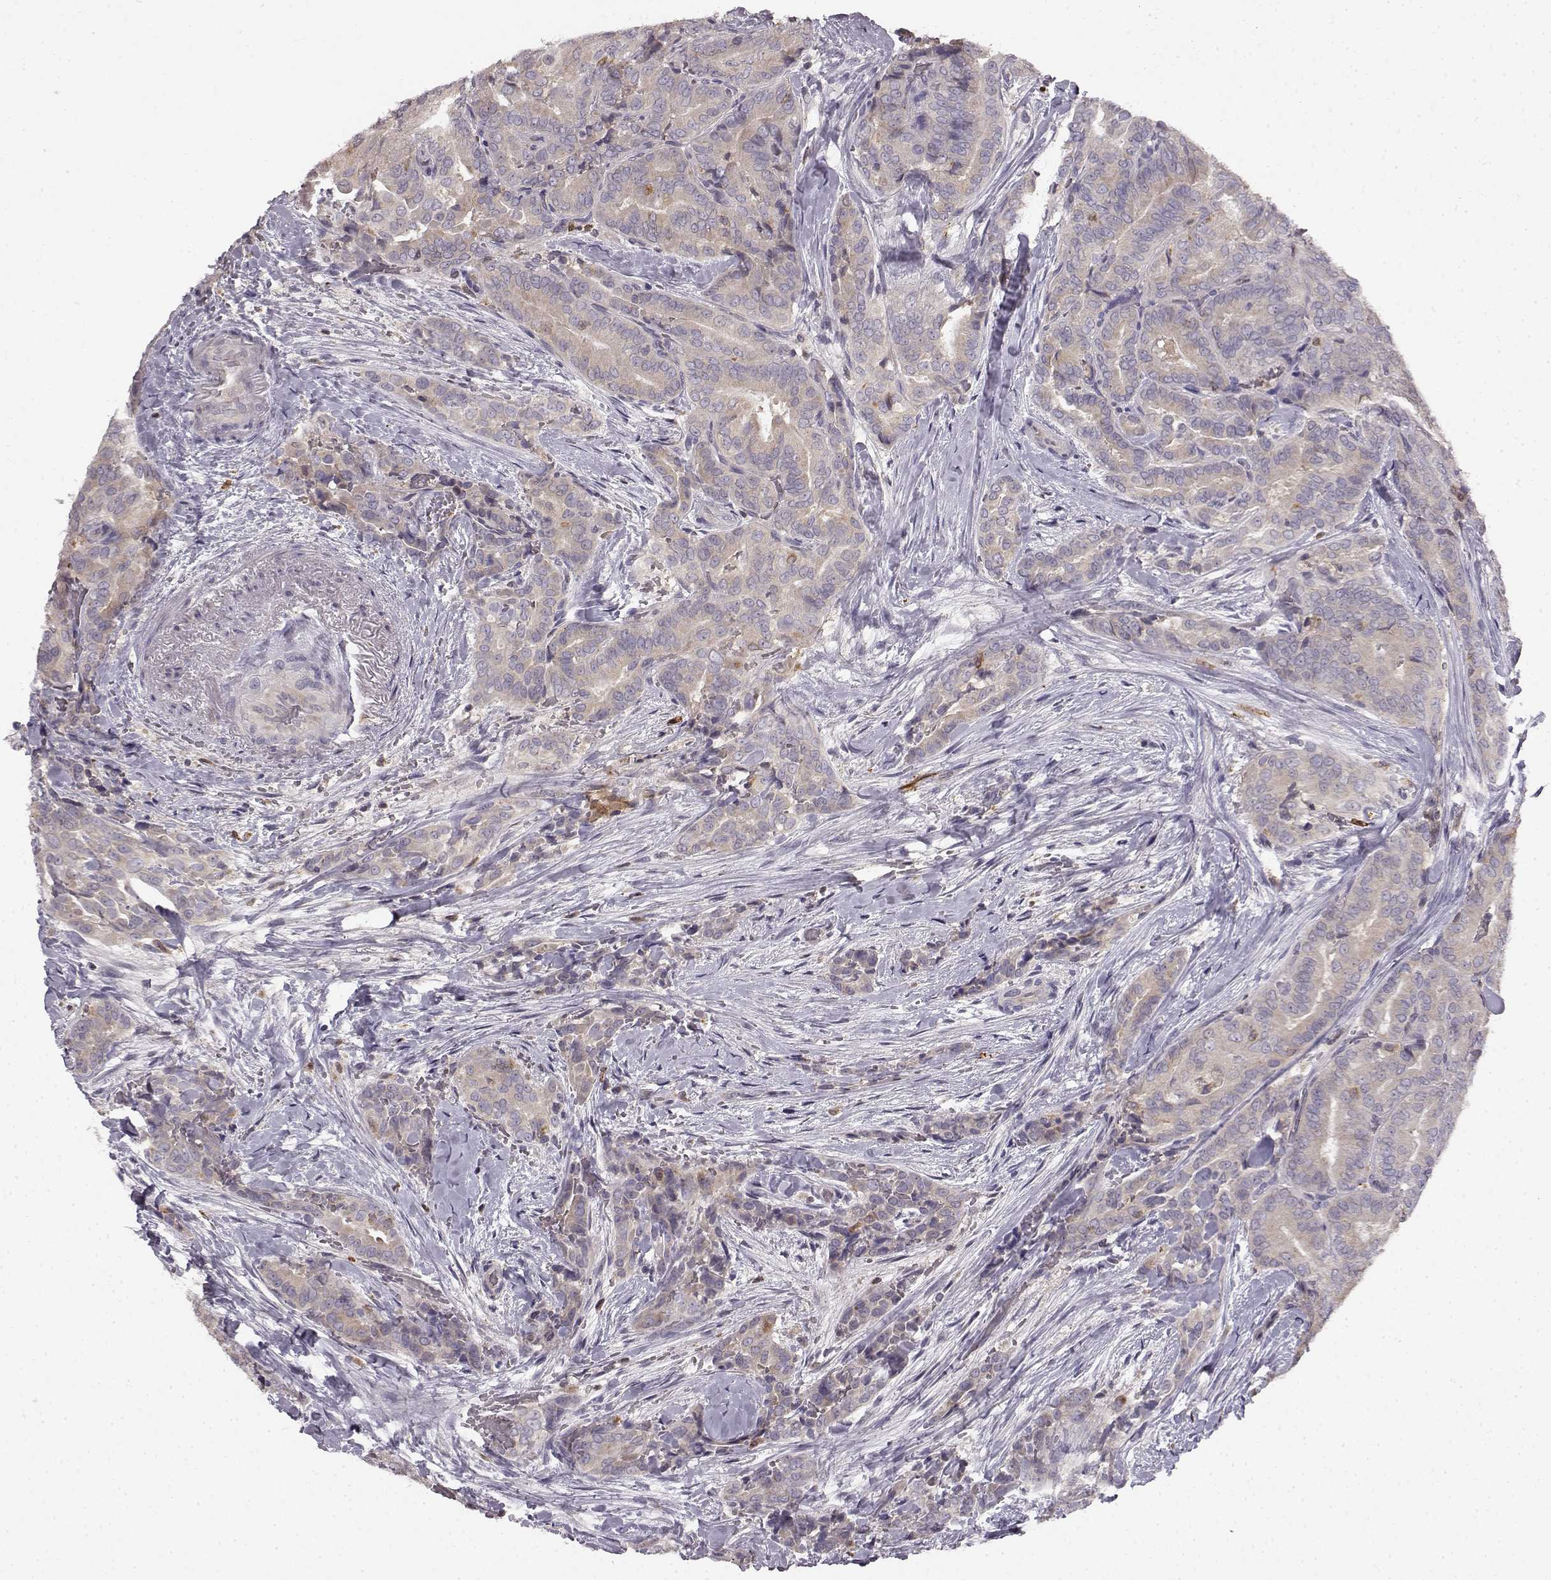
{"staining": {"intensity": "weak", "quantity": ">75%", "location": "cytoplasmic/membranous"}, "tissue": "thyroid cancer", "cell_type": "Tumor cells", "image_type": "cancer", "snomed": [{"axis": "morphology", "description": "Papillary adenocarcinoma, NOS"}, {"axis": "topography", "description": "Thyroid gland"}], "caption": "Tumor cells show low levels of weak cytoplasmic/membranous positivity in approximately >75% of cells in thyroid cancer (papillary adenocarcinoma).", "gene": "SPAG17", "patient": {"sex": "male", "age": 61}}